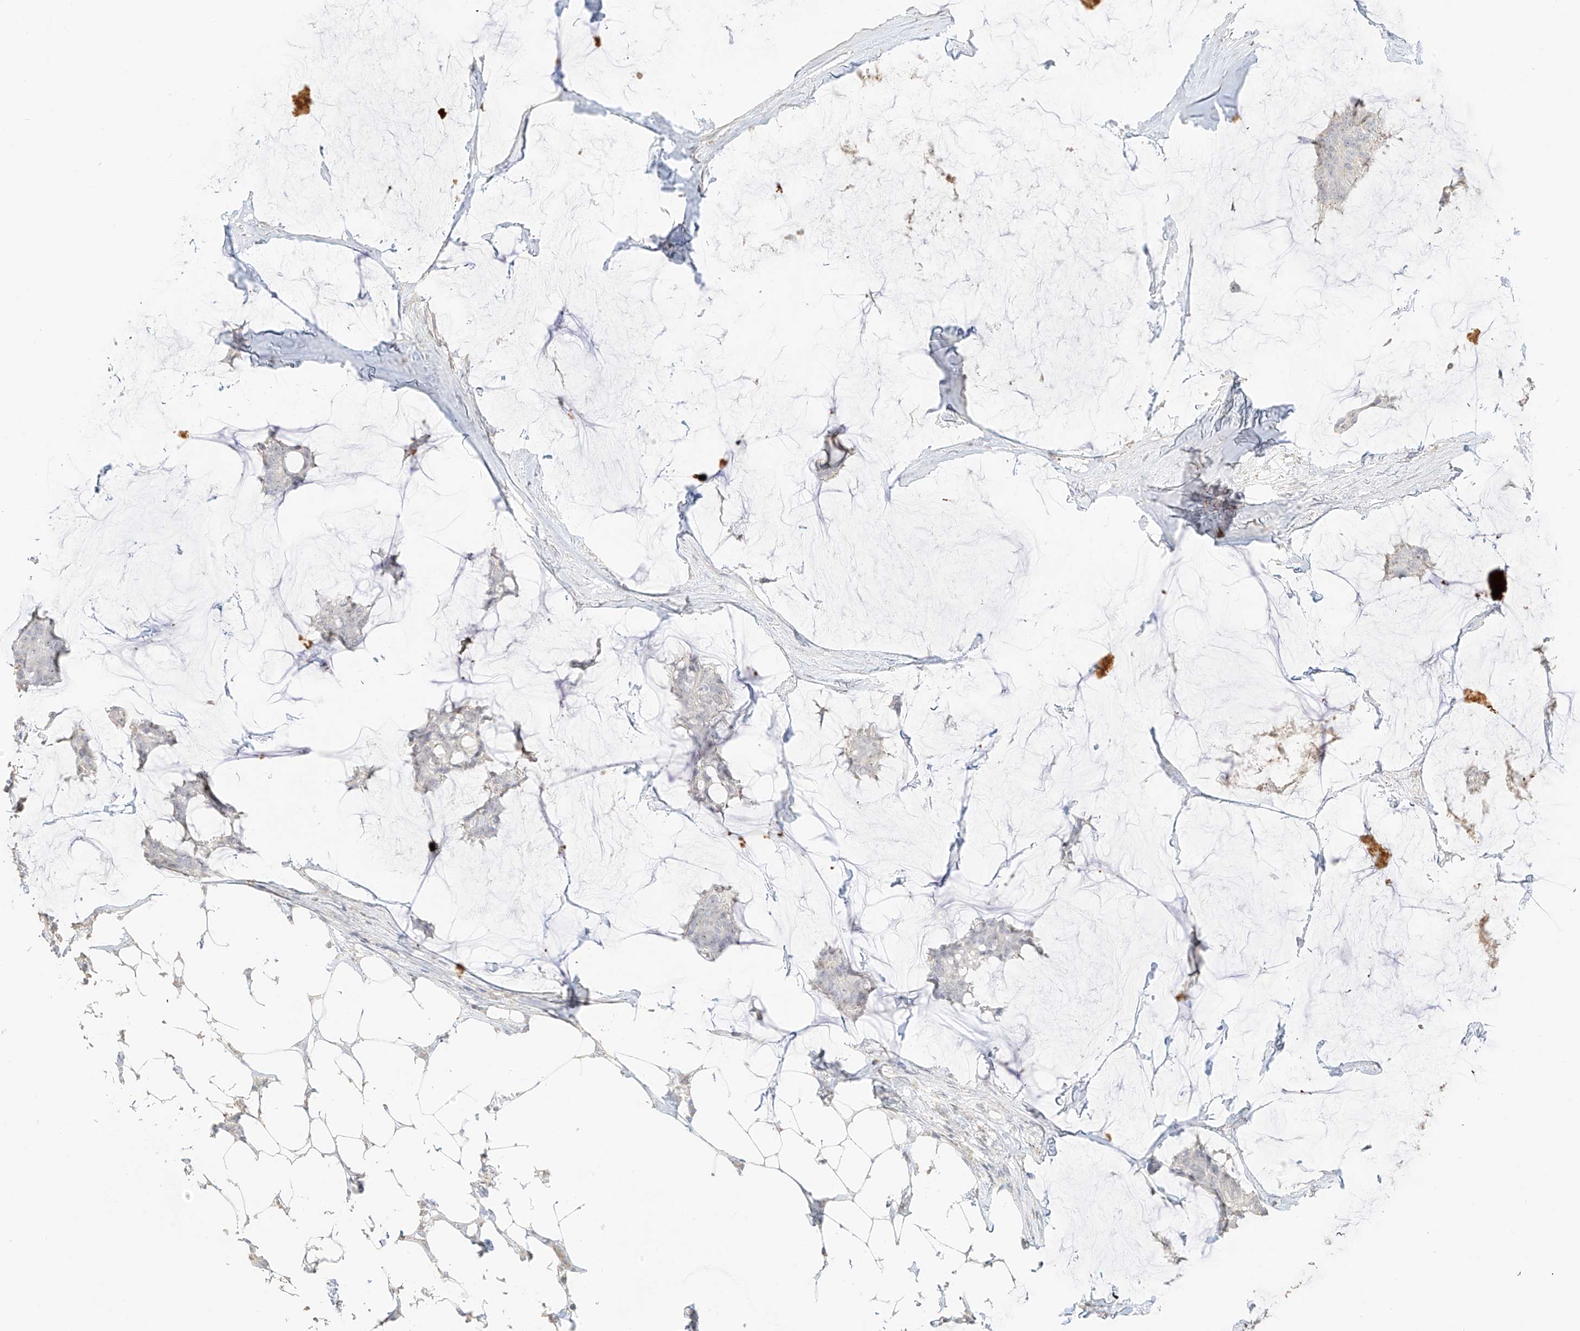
{"staining": {"intensity": "weak", "quantity": "<25%", "location": "nuclear"}, "tissue": "breast cancer", "cell_type": "Tumor cells", "image_type": "cancer", "snomed": [{"axis": "morphology", "description": "Duct carcinoma"}, {"axis": "topography", "description": "Breast"}], "caption": "Protein analysis of breast cancer shows no significant staining in tumor cells.", "gene": "ZBTB41", "patient": {"sex": "female", "age": 93}}